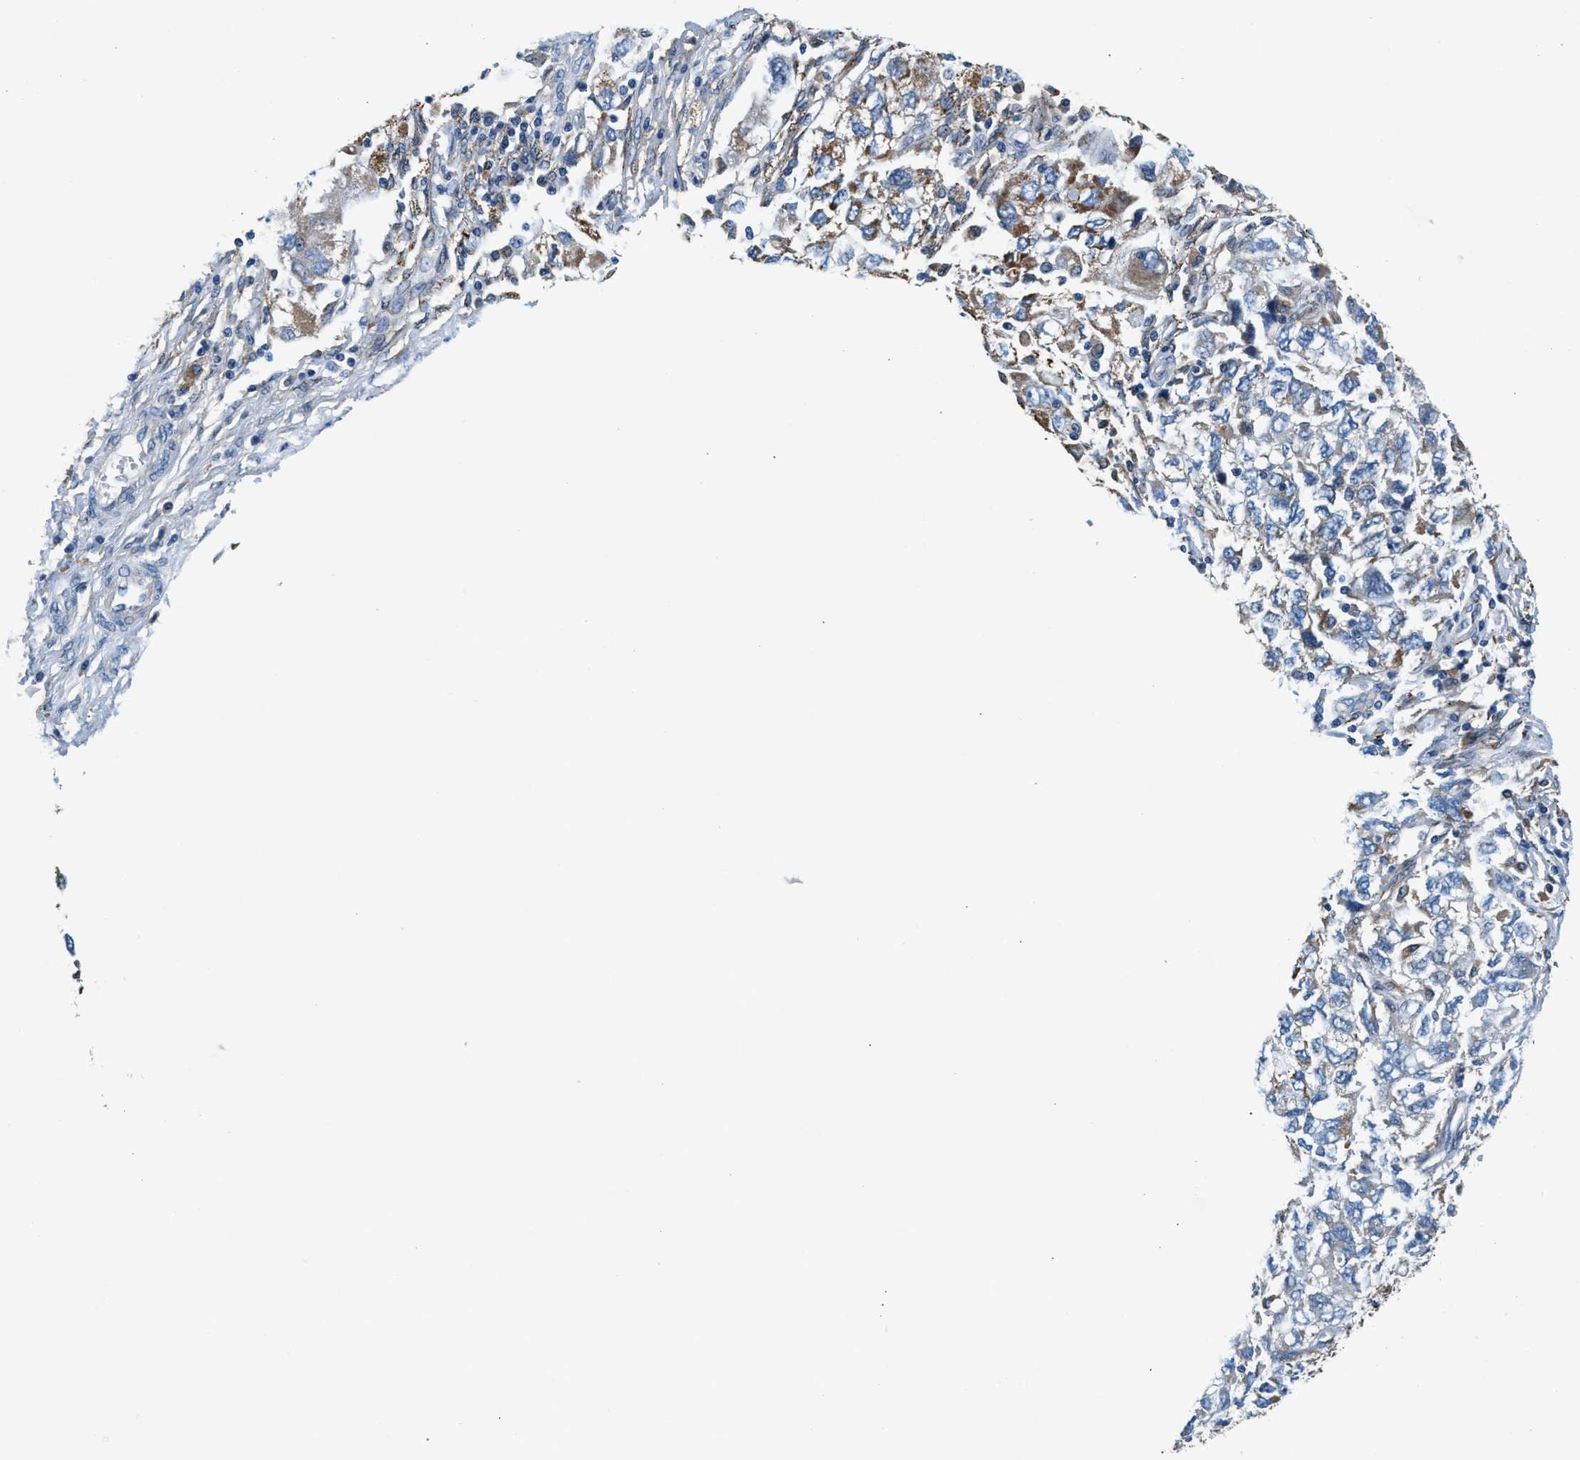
{"staining": {"intensity": "moderate", "quantity": "<25%", "location": "cytoplasmic/membranous"}, "tissue": "ovarian cancer", "cell_type": "Tumor cells", "image_type": "cancer", "snomed": [{"axis": "morphology", "description": "Carcinoma, NOS"}, {"axis": "morphology", "description": "Cystadenocarcinoma, serous, NOS"}, {"axis": "topography", "description": "Ovary"}], "caption": "Ovarian carcinoma stained for a protein shows moderate cytoplasmic/membranous positivity in tumor cells.", "gene": "PRTFDC1", "patient": {"sex": "female", "age": 69}}